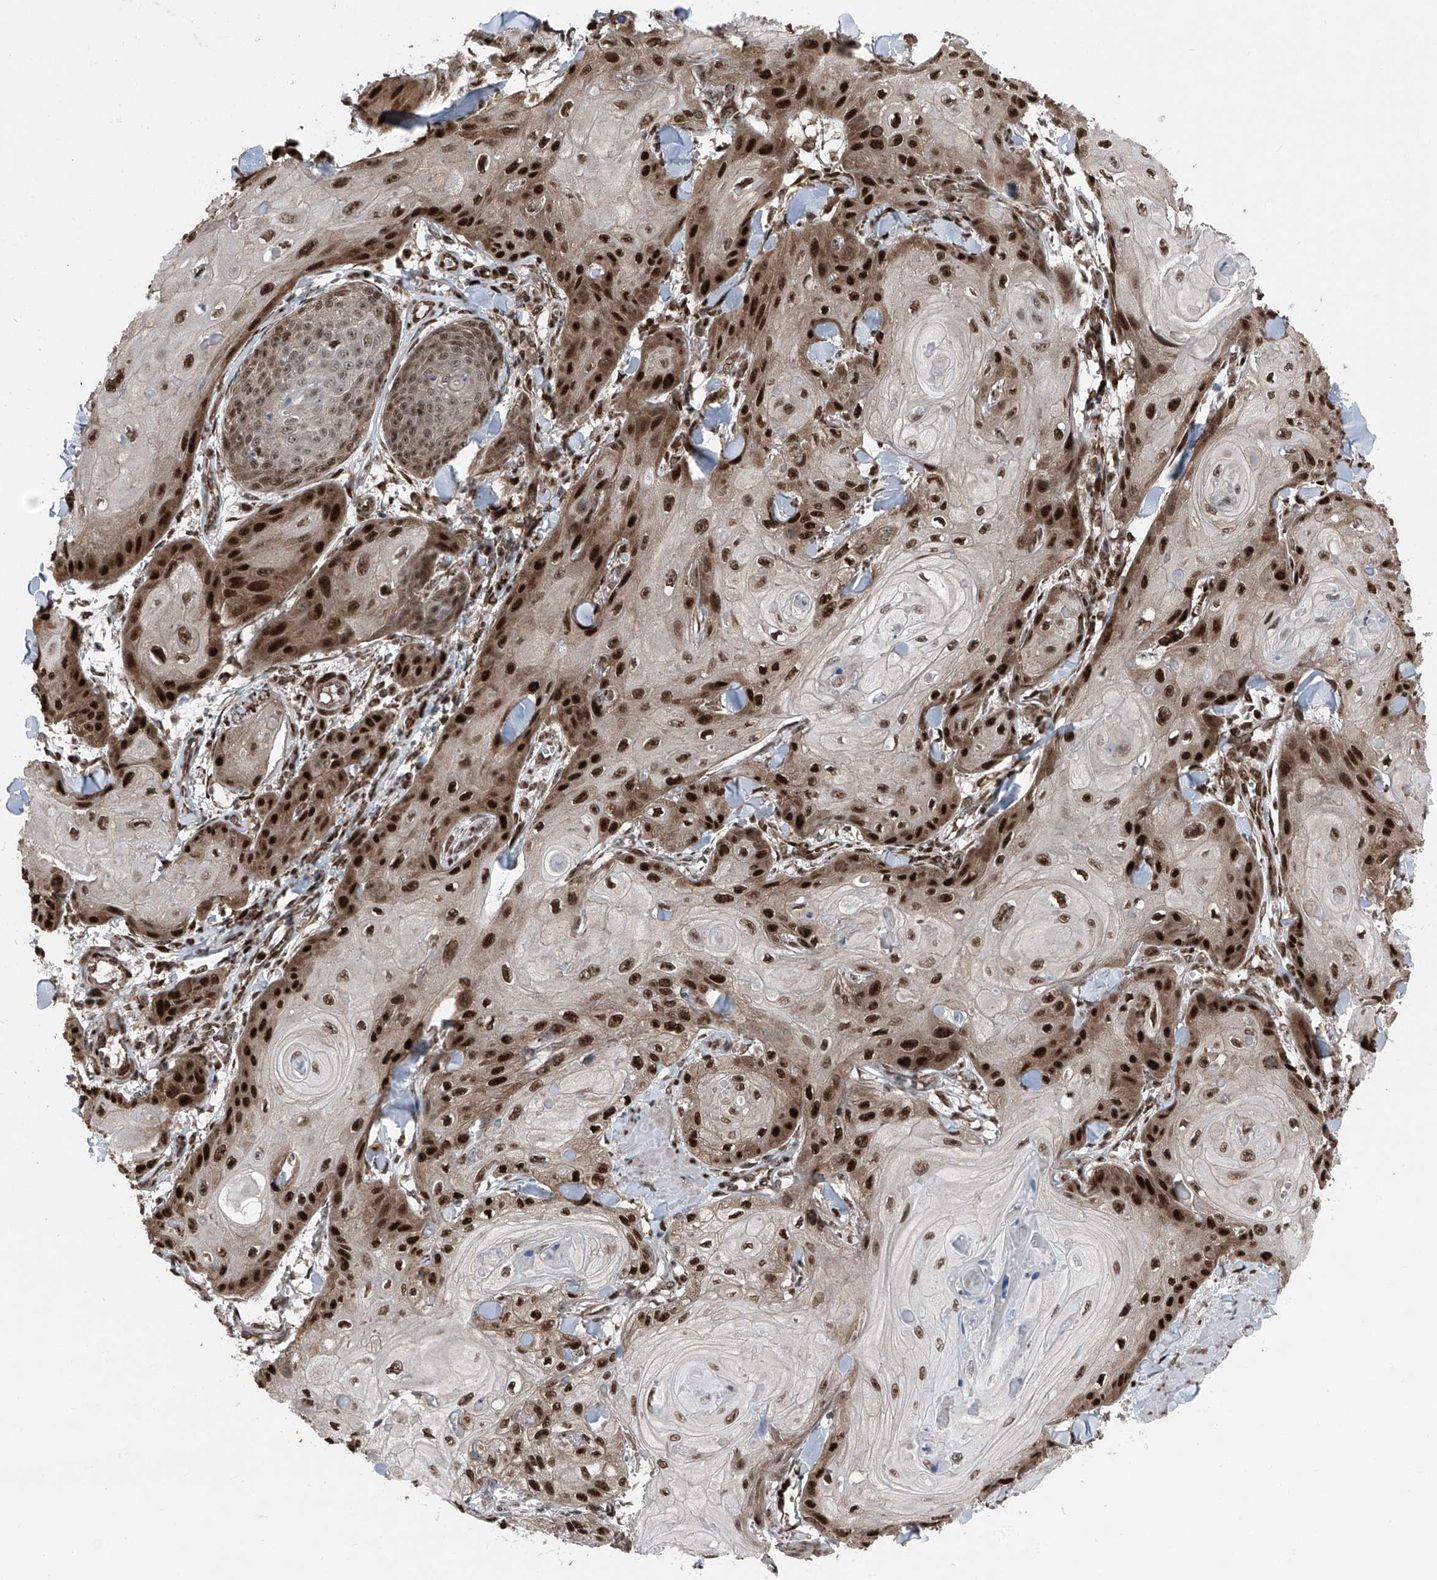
{"staining": {"intensity": "strong", "quantity": ">75%", "location": "nuclear"}, "tissue": "skin cancer", "cell_type": "Tumor cells", "image_type": "cancer", "snomed": [{"axis": "morphology", "description": "Squamous cell carcinoma, NOS"}, {"axis": "topography", "description": "Skin"}], "caption": "An immunohistochemistry (IHC) histopathology image of neoplastic tissue is shown. Protein staining in brown highlights strong nuclear positivity in skin squamous cell carcinoma within tumor cells. (DAB (3,3'-diaminobenzidine) IHC with brightfield microscopy, high magnification).", "gene": "FKBP5", "patient": {"sex": "male", "age": 74}}